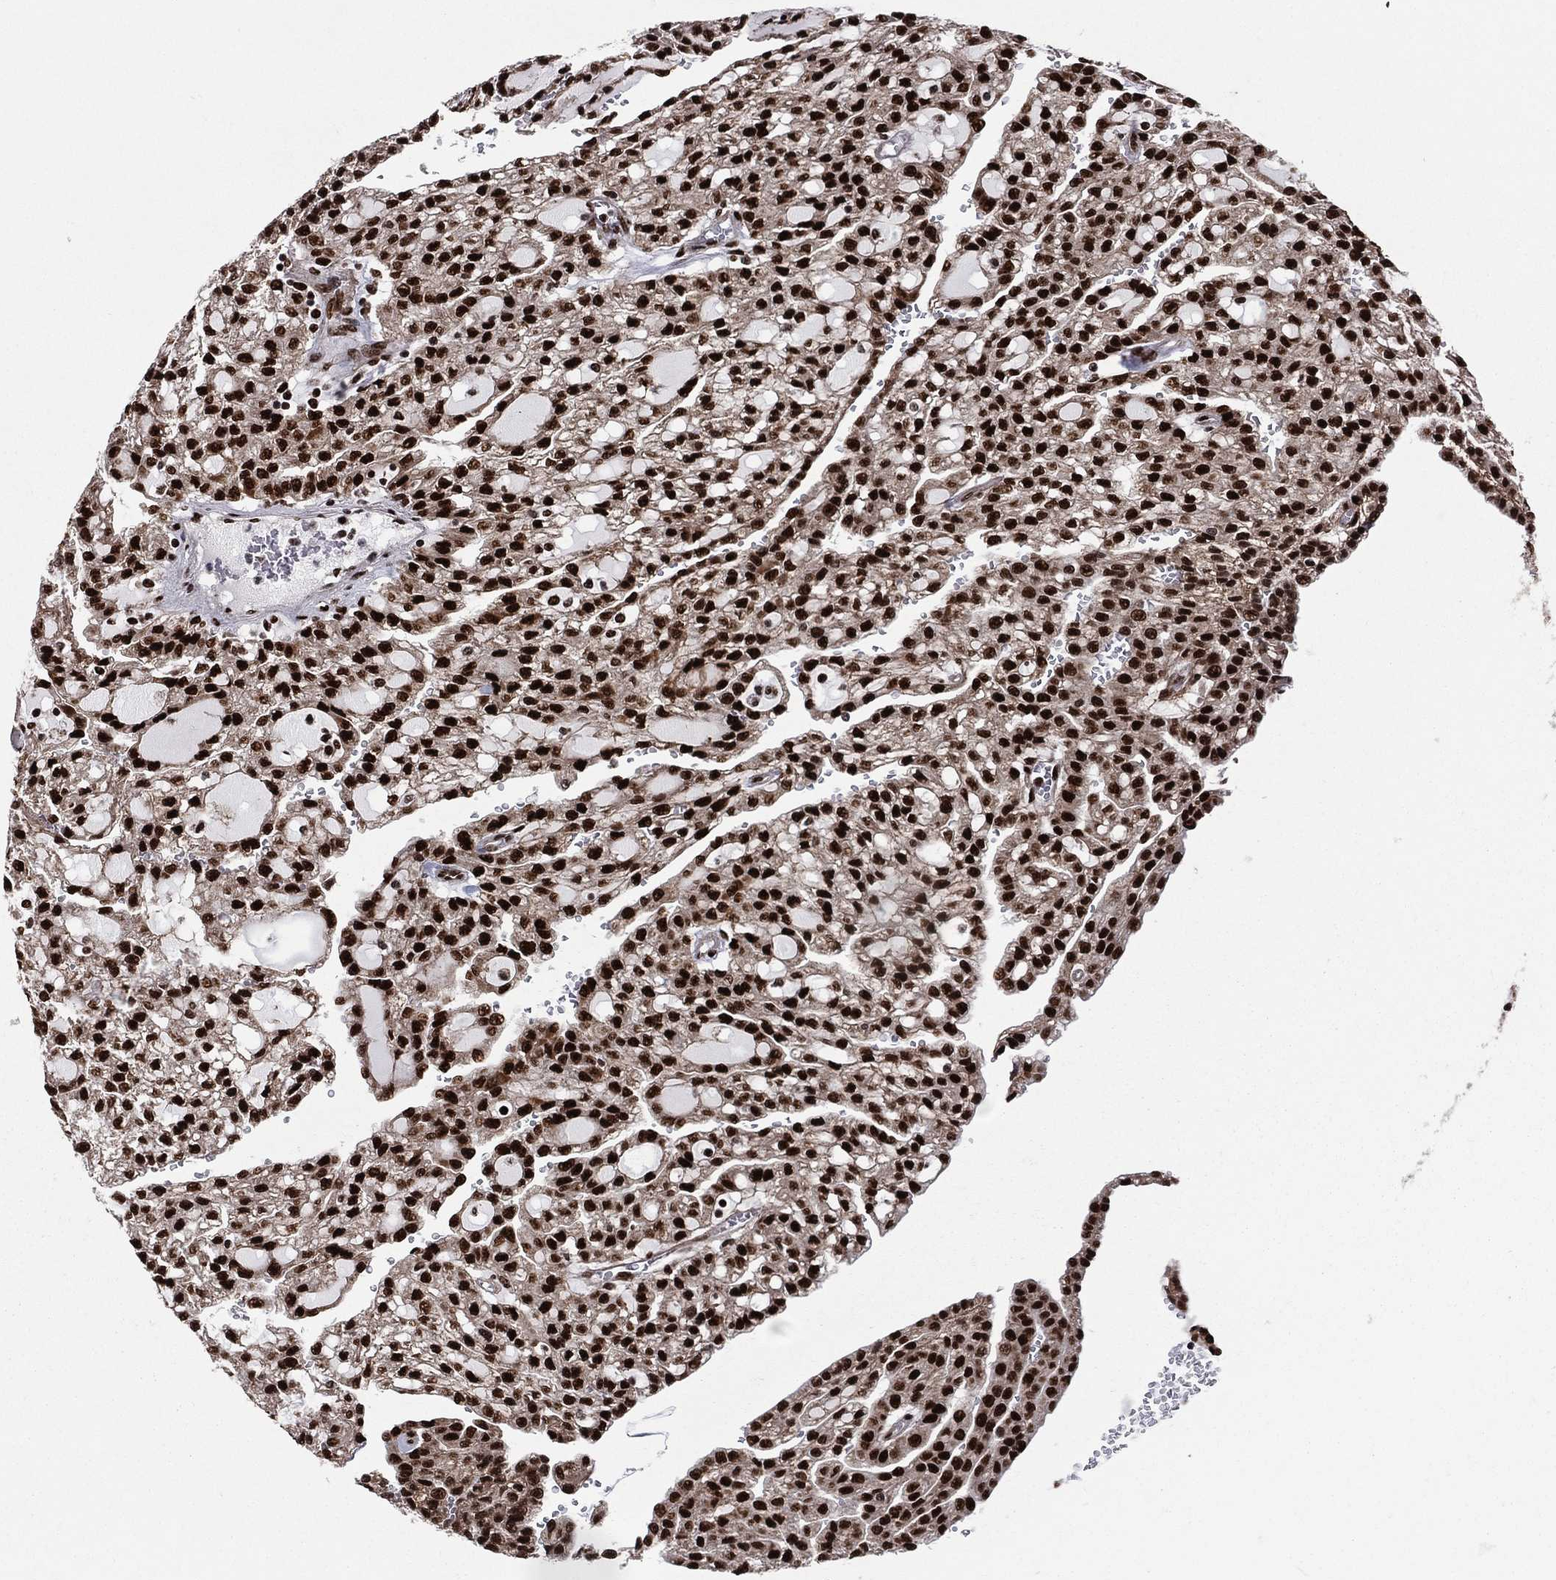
{"staining": {"intensity": "strong", "quantity": ">75%", "location": "nuclear"}, "tissue": "renal cancer", "cell_type": "Tumor cells", "image_type": "cancer", "snomed": [{"axis": "morphology", "description": "Adenocarcinoma, NOS"}, {"axis": "topography", "description": "Kidney"}], "caption": "Immunohistochemical staining of human renal adenocarcinoma shows high levels of strong nuclear protein staining in about >75% of tumor cells.", "gene": "TP53BP1", "patient": {"sex": "male", "age": 63}}